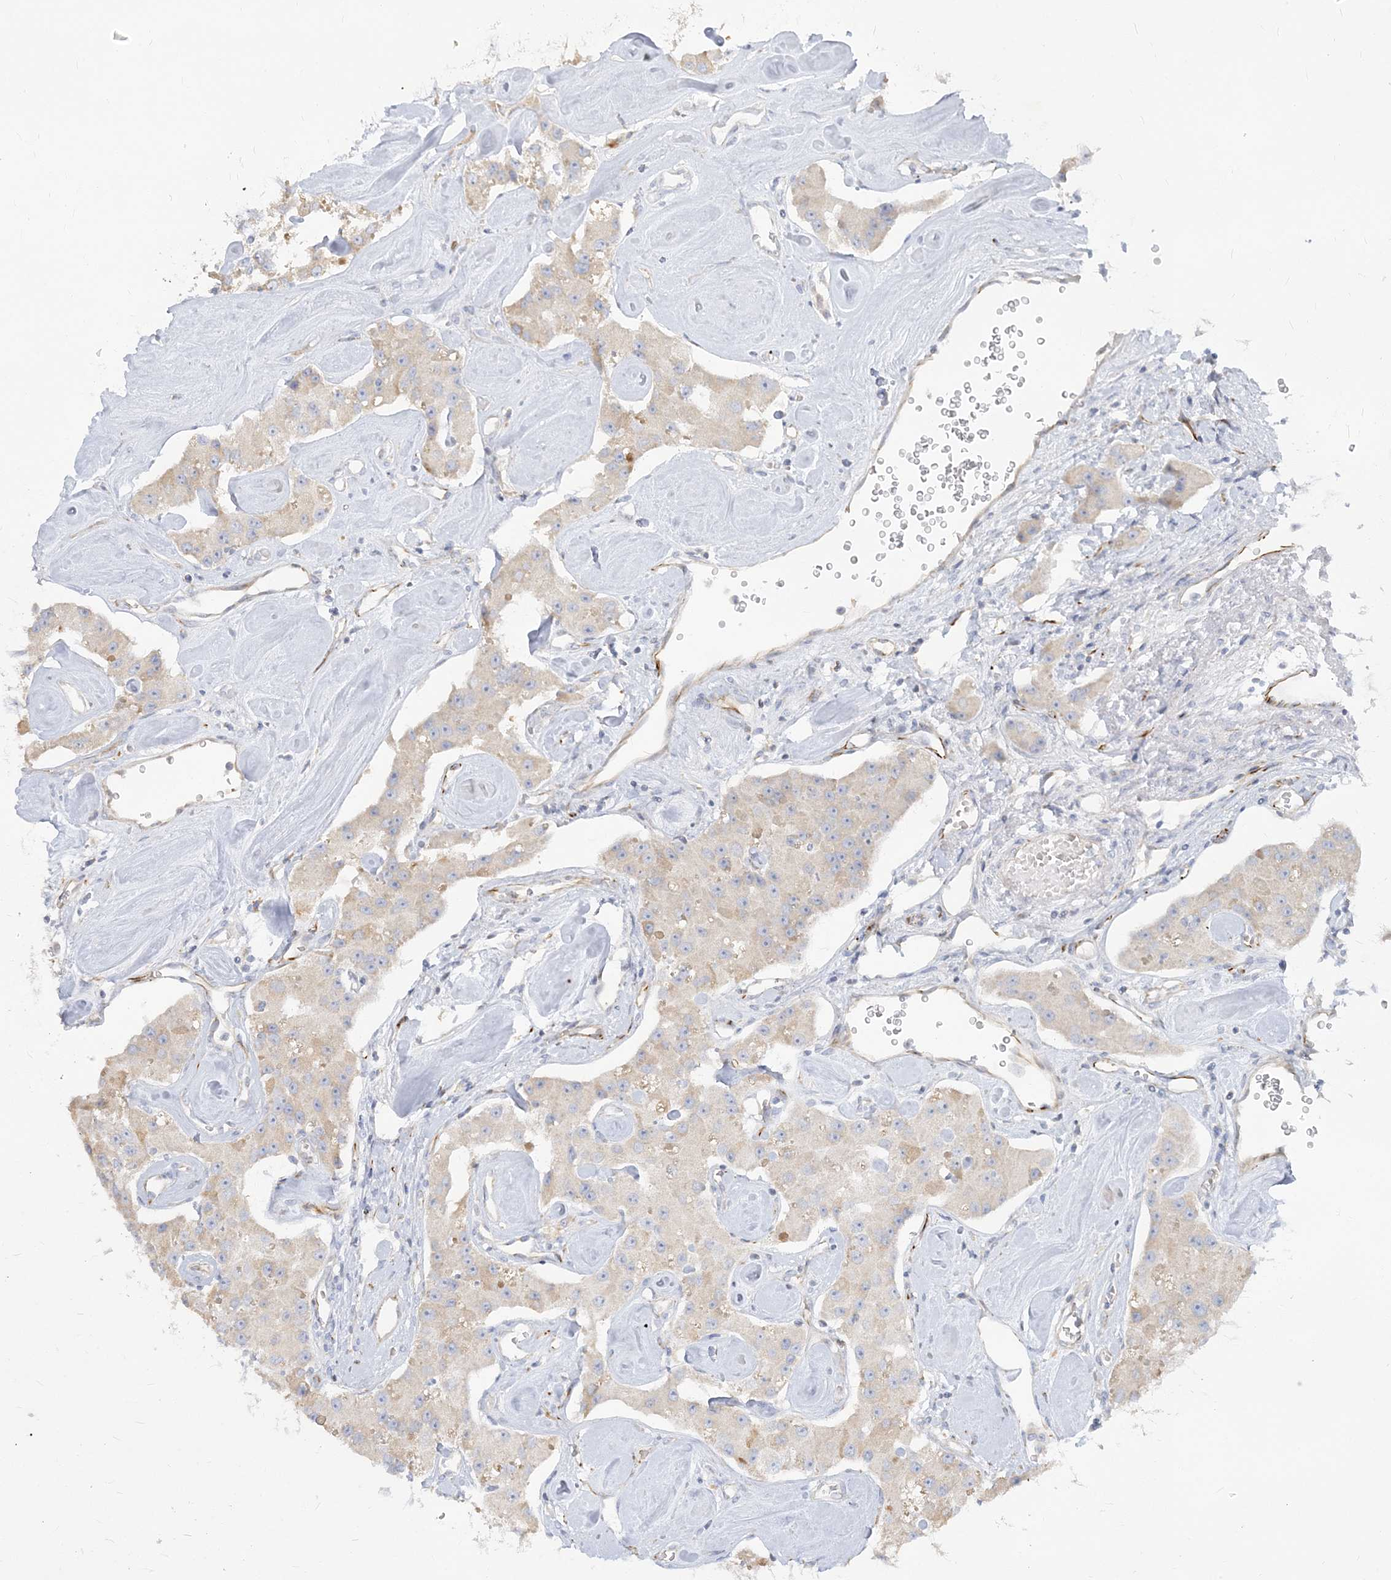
{"staining": {"intensity": "negative", "quantity": "none", "location": "none"}, "tissue": "carcinoid", "cell_type": "Tumor cells", "image_type": "cancer", "snomed": [{"axis": "morphology", "description": "Carcinoid, malignant, NOS"}, {"axis": "topography", "description": "Pancreas"}], "caption": "A high-resolution histopathology image shows immunohistochemistry staining of carcinoid, which reveals no significant staining in tumor cells.", "gene": "GPAT2", "patient": {"sex": "male", "age": 41}}